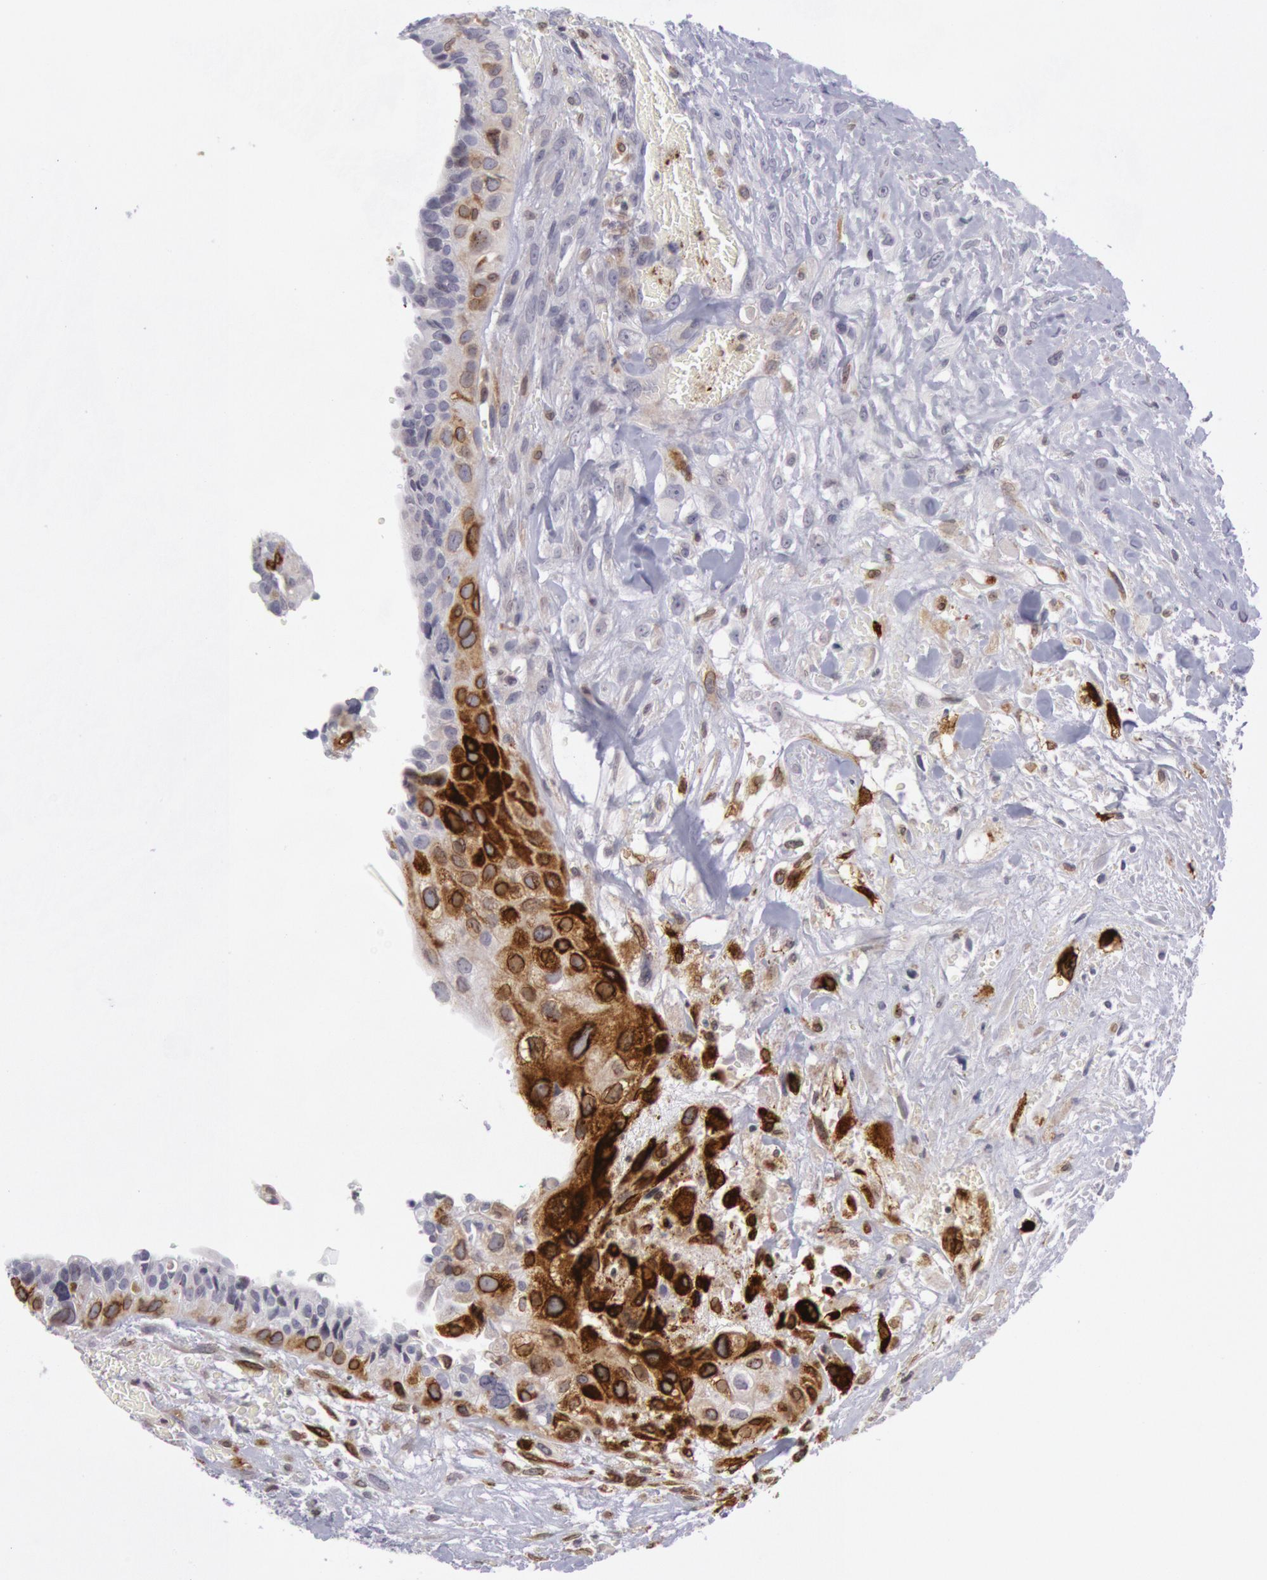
{"staining": {"intensity": "weak", "quantity": "<25%", "location": "cytoplasmic/membranous"}, "tissue": "breast cancer", "cell_type": "Tumor cells", "image_type": "cancer", "snomed": [{"axis": "morphology", "description": "Neoplasm, malignant, NOS"}, {"axis": "topography", "description": "Breast"}], "caption": "Human breast cancer stained for a protein using immunohistochemistry (IHC) exhibits no expression in tumor cells.", "gene": "PTGS2", "patient": {"sex": "female", "age": 50}}